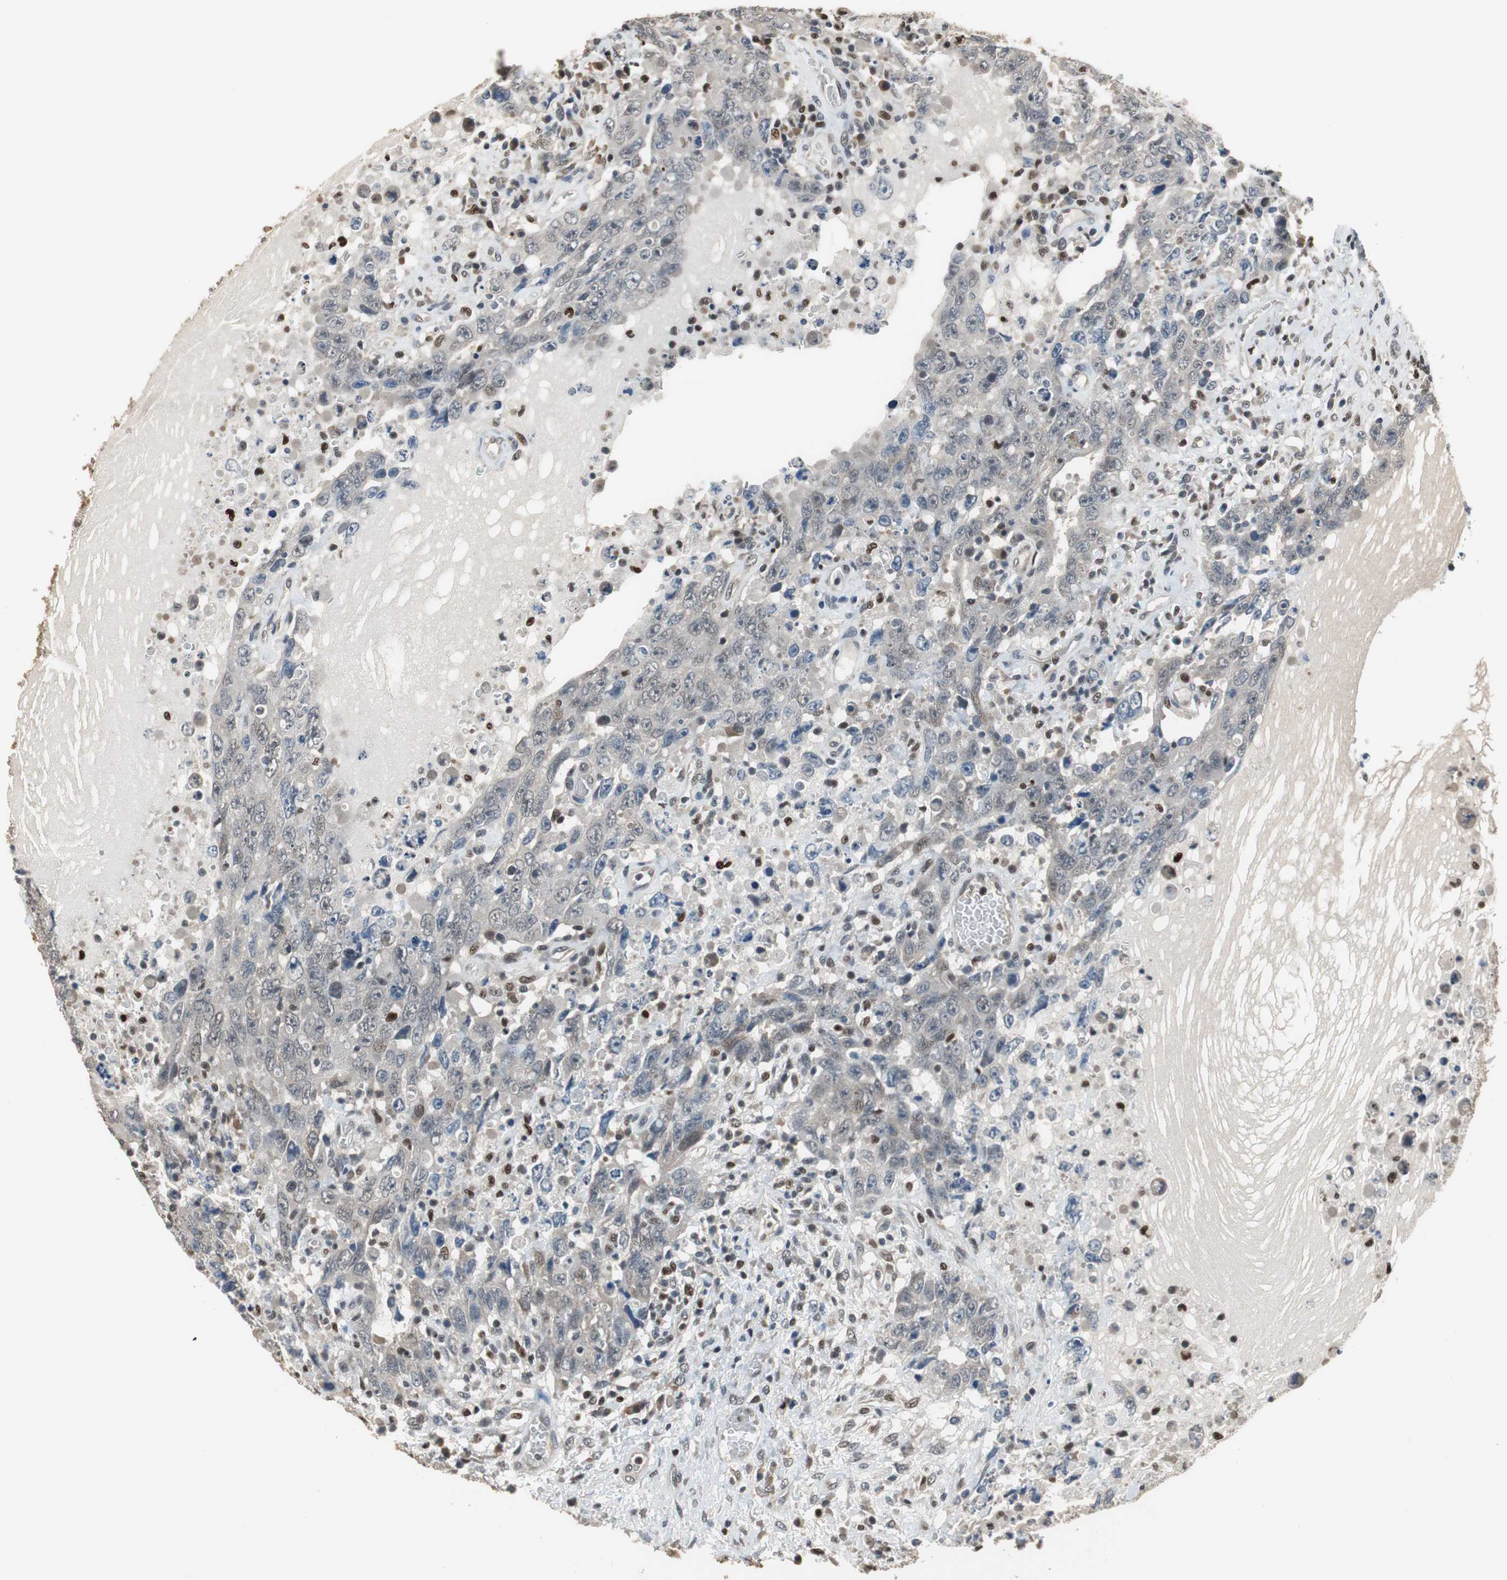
{"staining": {"intensity": "weak", "quantity": "<25%", "location": "cytoplasmic/membranous"}, "tissue": "testis cancer", "cell_type": "Tumor cells", "image_type": "cancer", "snomed": [{"axis": "morphology", "description": "Carcinoma, Embryonal, NOS"}, {"axis": "topography", "description": "Testis"}], "caption": "Immunohistochemistry micrograph of neoplastic tissue: testis cancer (embryonal carcinoma) stained with DAB shows no significant protein positivity in tumor cells.", "gene": "MAFB", "patient": {"sex": "male", "age": 26}}